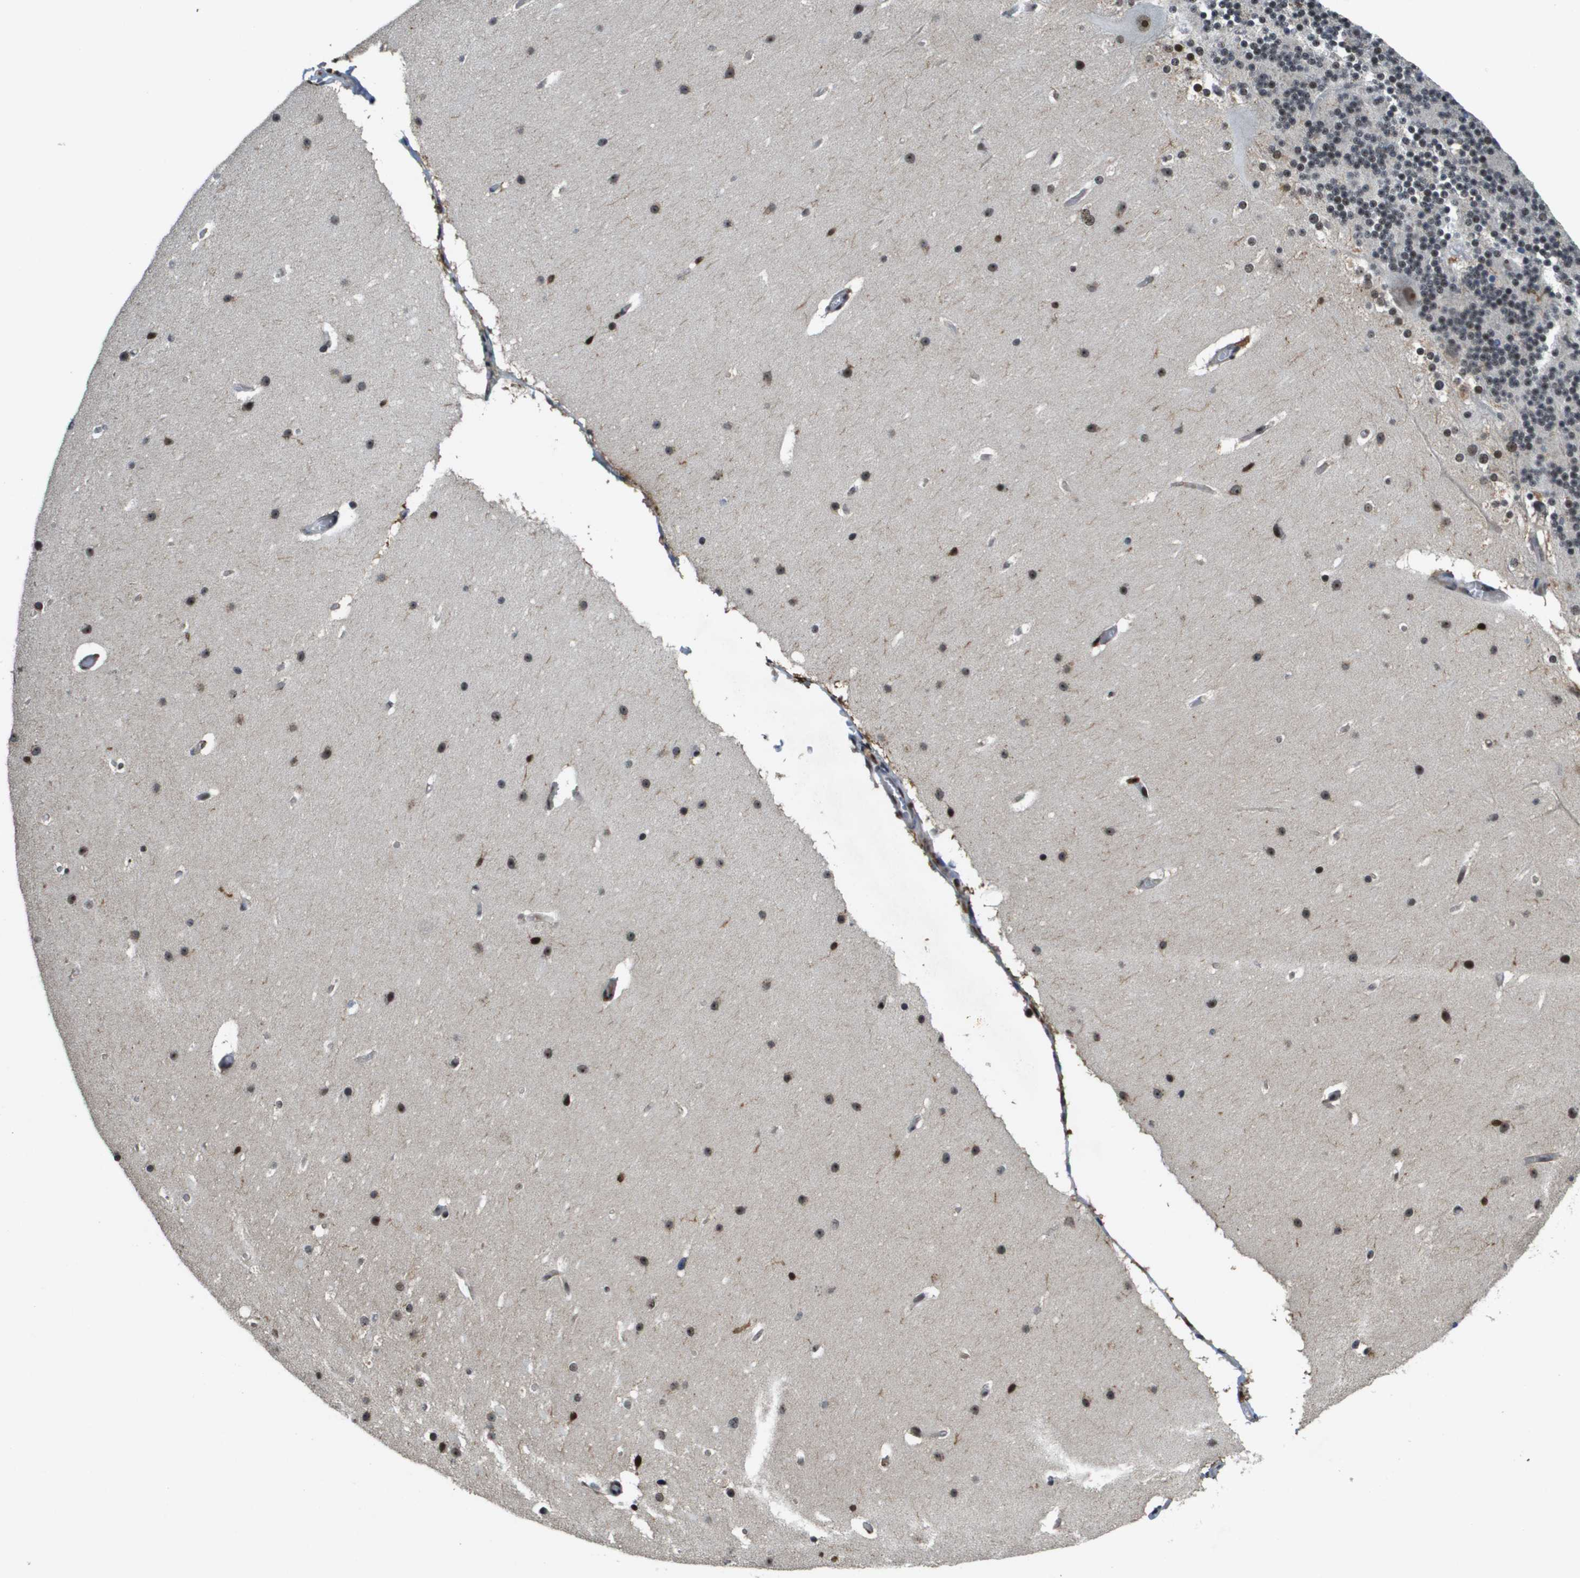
{"staining": {"intensity": "moderate", "quantity": "25%-75%", "location": "nuclear"}, "tissue": "cerebellum", "cell_type": "Cells in granular layer", "image_type": "normal", "snomed": [{"axis": "morphology", "description": "Normal tissue, NOS"}, {"axis": "topography", "description": "Cerebellum"}], "caption": "Unremarkable cerebellum reveals moderate nuclear staining in about 25%-75% of cells in granular layer.", "gene": "EP400", "patient": {"sex": "female", "age": 19}}